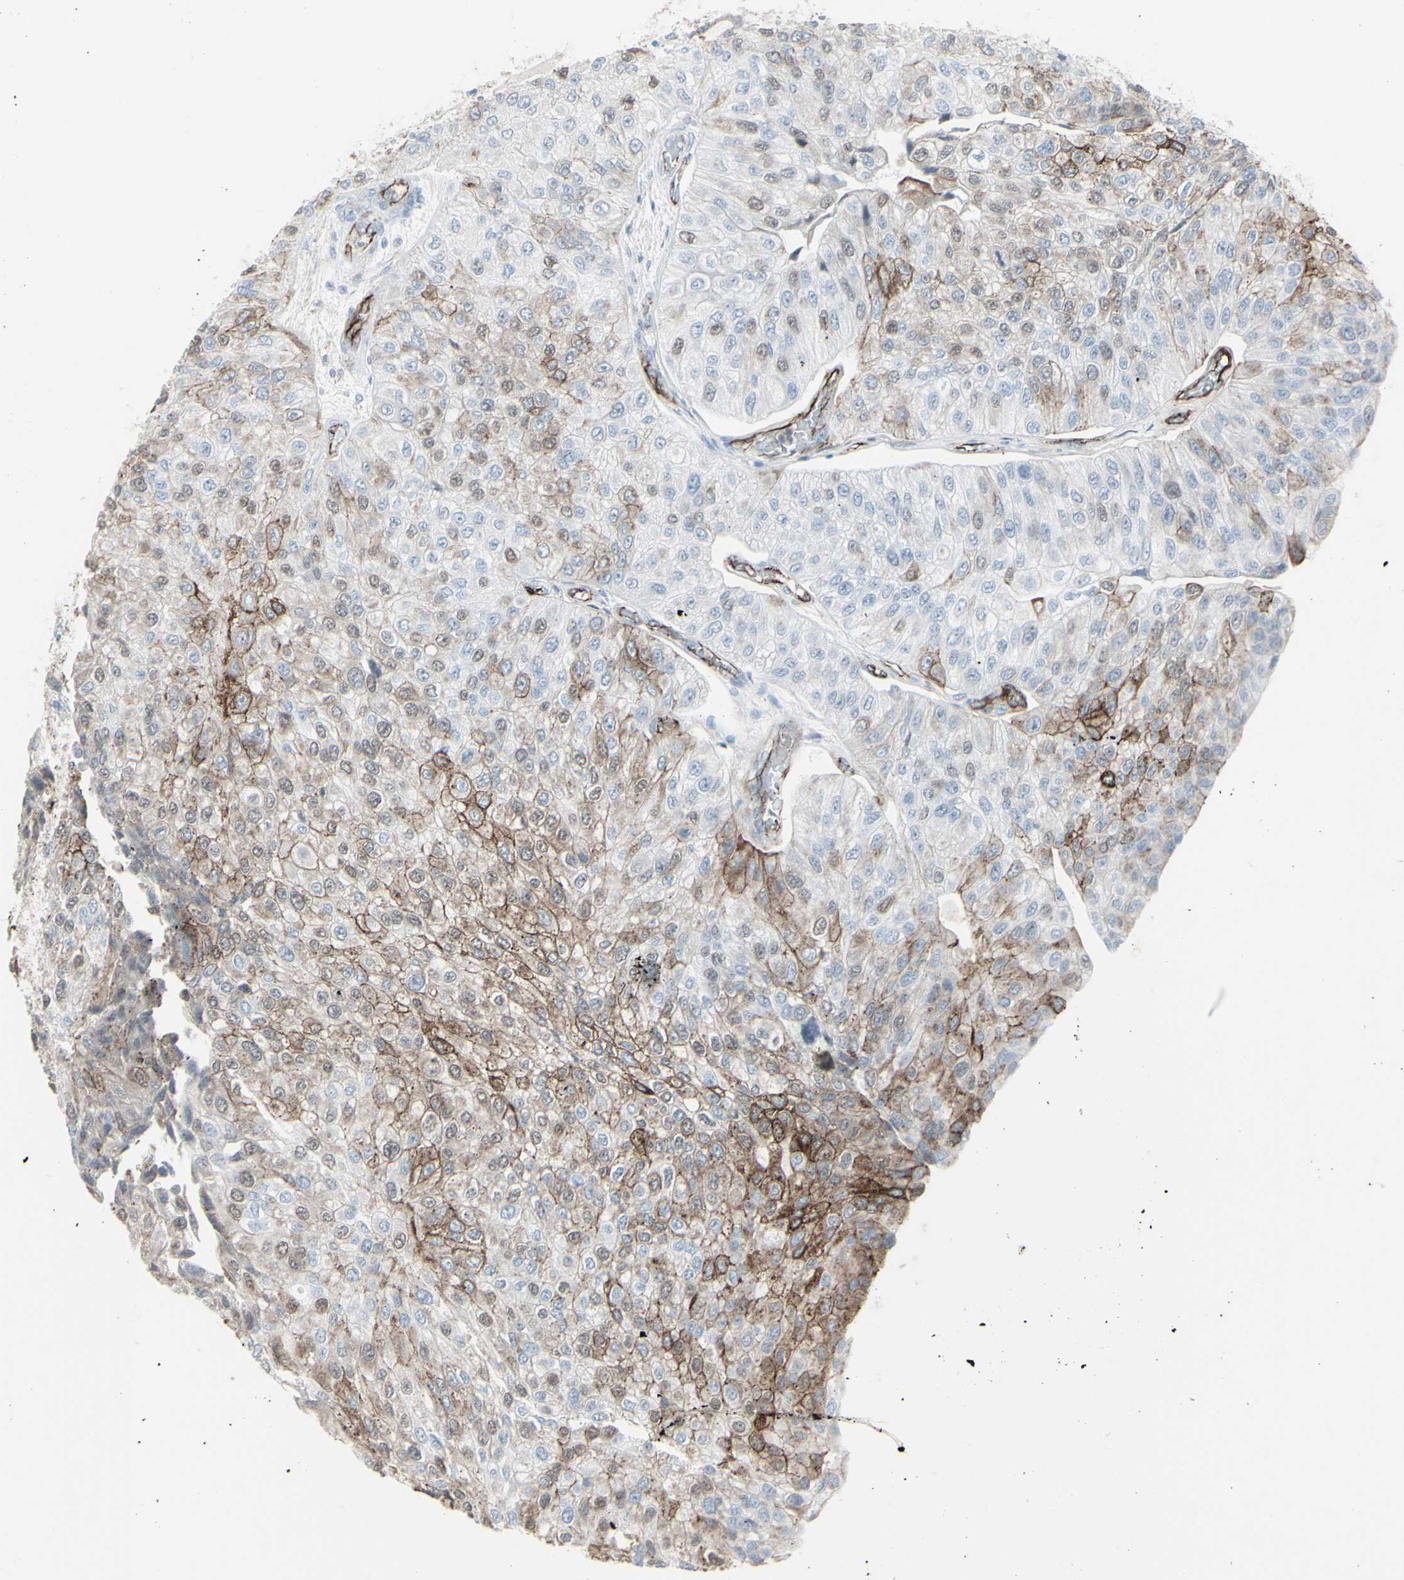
{"staining": {"intensity": "moderate", "quantity": "<25%", "location": "nuclear"}, "tissue": "urothelial cancer", "cell_type": "Tumor cells", "image_type": "cancer", "snomed": [{"axis": "morphology", "description": "Urothelial carcinoma, High grade"}, {"axis": "topography", "description": "Kidney"}, {"axis": "topography", "description": "Urinary bladder"}], "caption": "This is a micrograph of immunohistochemistry (IHC) staining of urothelial cancer, which shows moderate staining in the nuclear of tumor cells.", "gene": "GJA1", "patient": {"sex": "male", "age": 77}}